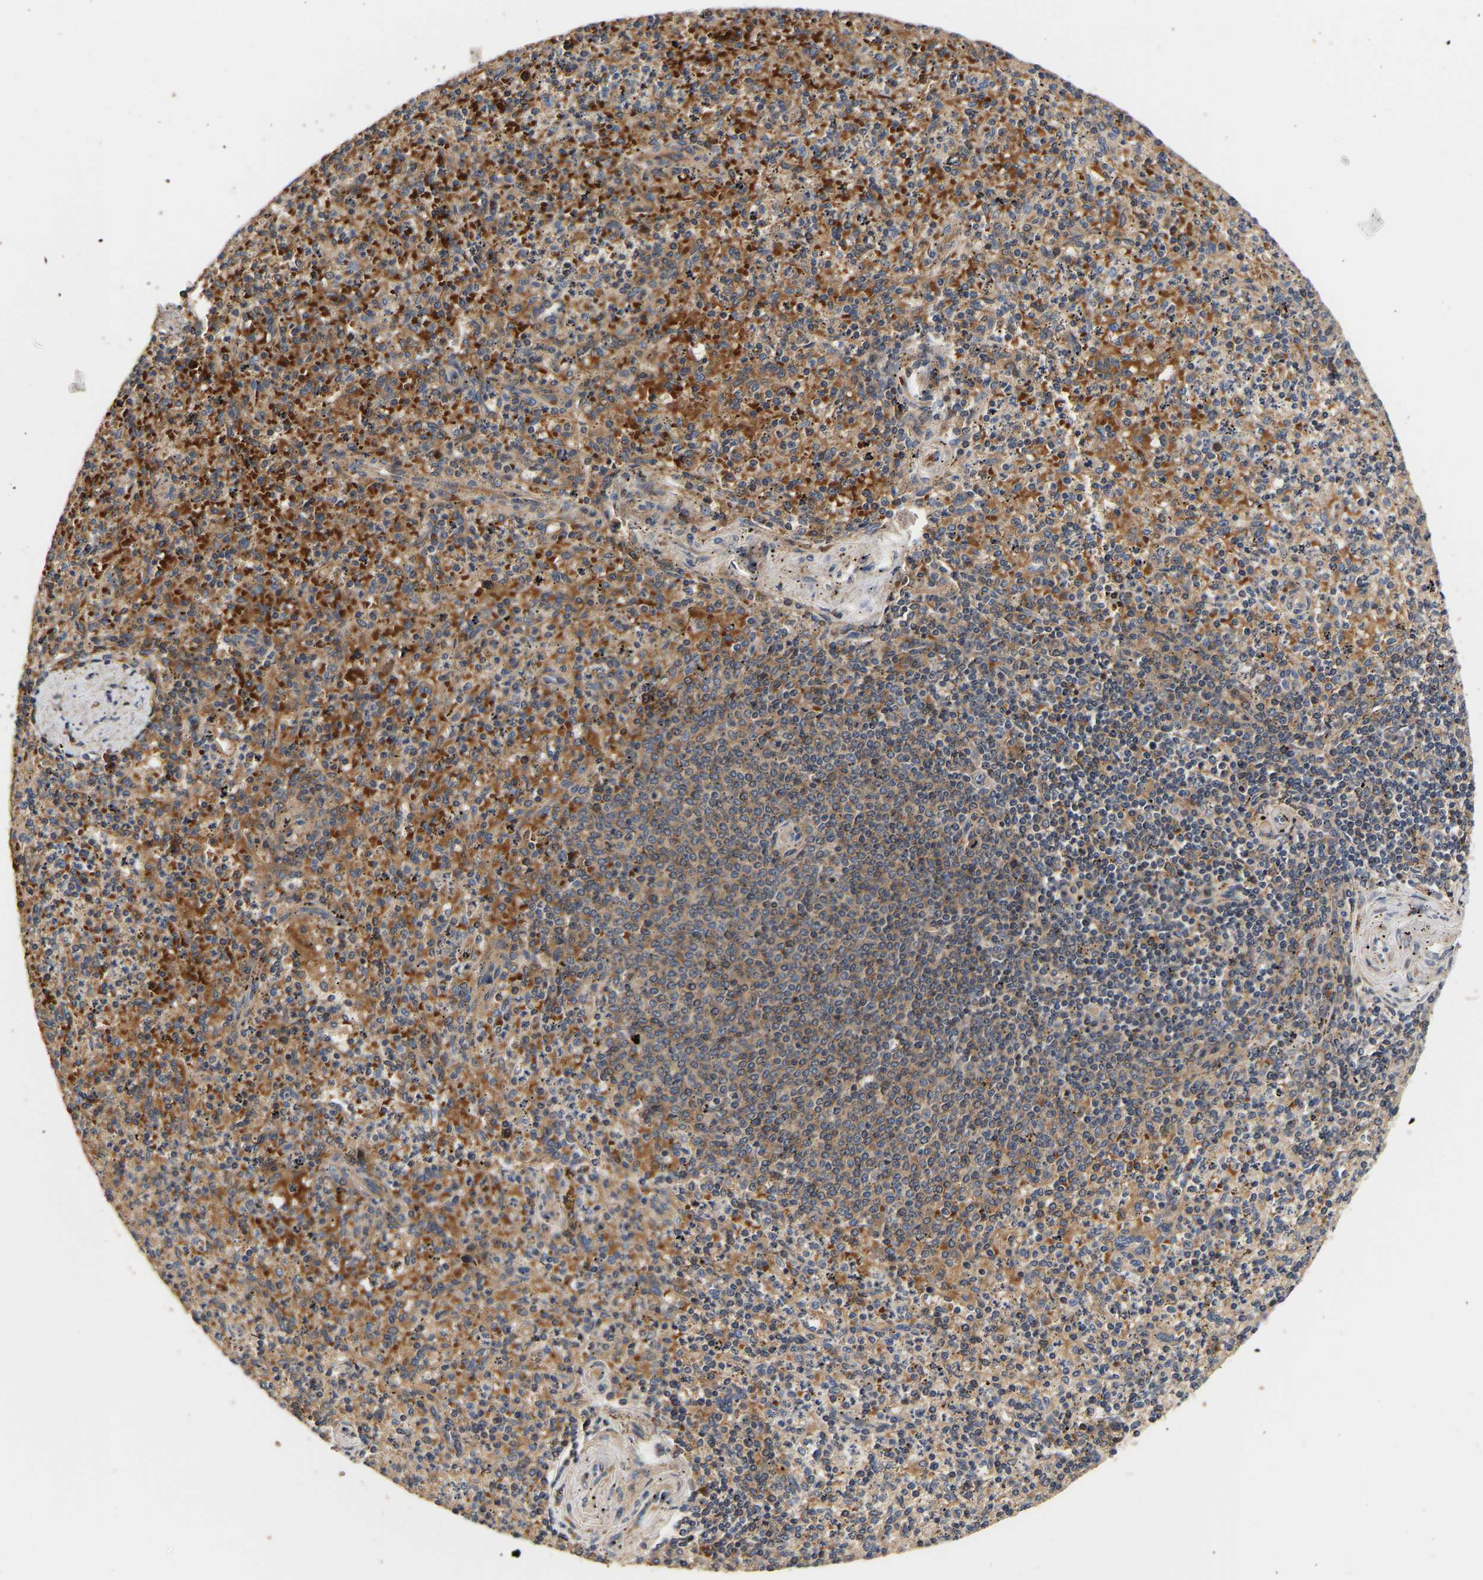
{"staining": {"intensity": "strong", "quantity": "<25%", "location": "cytoplasmic/membranous"}, "tissue": "spleen", "cell_type": "Cells in red pulp", "image_type": "normal", "snomed": [{"axis": "morphology", "description": "Normal tissue, NOS"}, {"axis": "topography", "description": "Spleen"}], "caption": "Immunohistochemistry (IHC) micrograph of unremarkable spleen stained for a protein (brown), which demonstrates medium levels of strong cytoplasmic/membranous expression in approximately <25% of cells in red pulp.", "gene": "LRBA", "patient": {"sex": "male", "age": 72}}